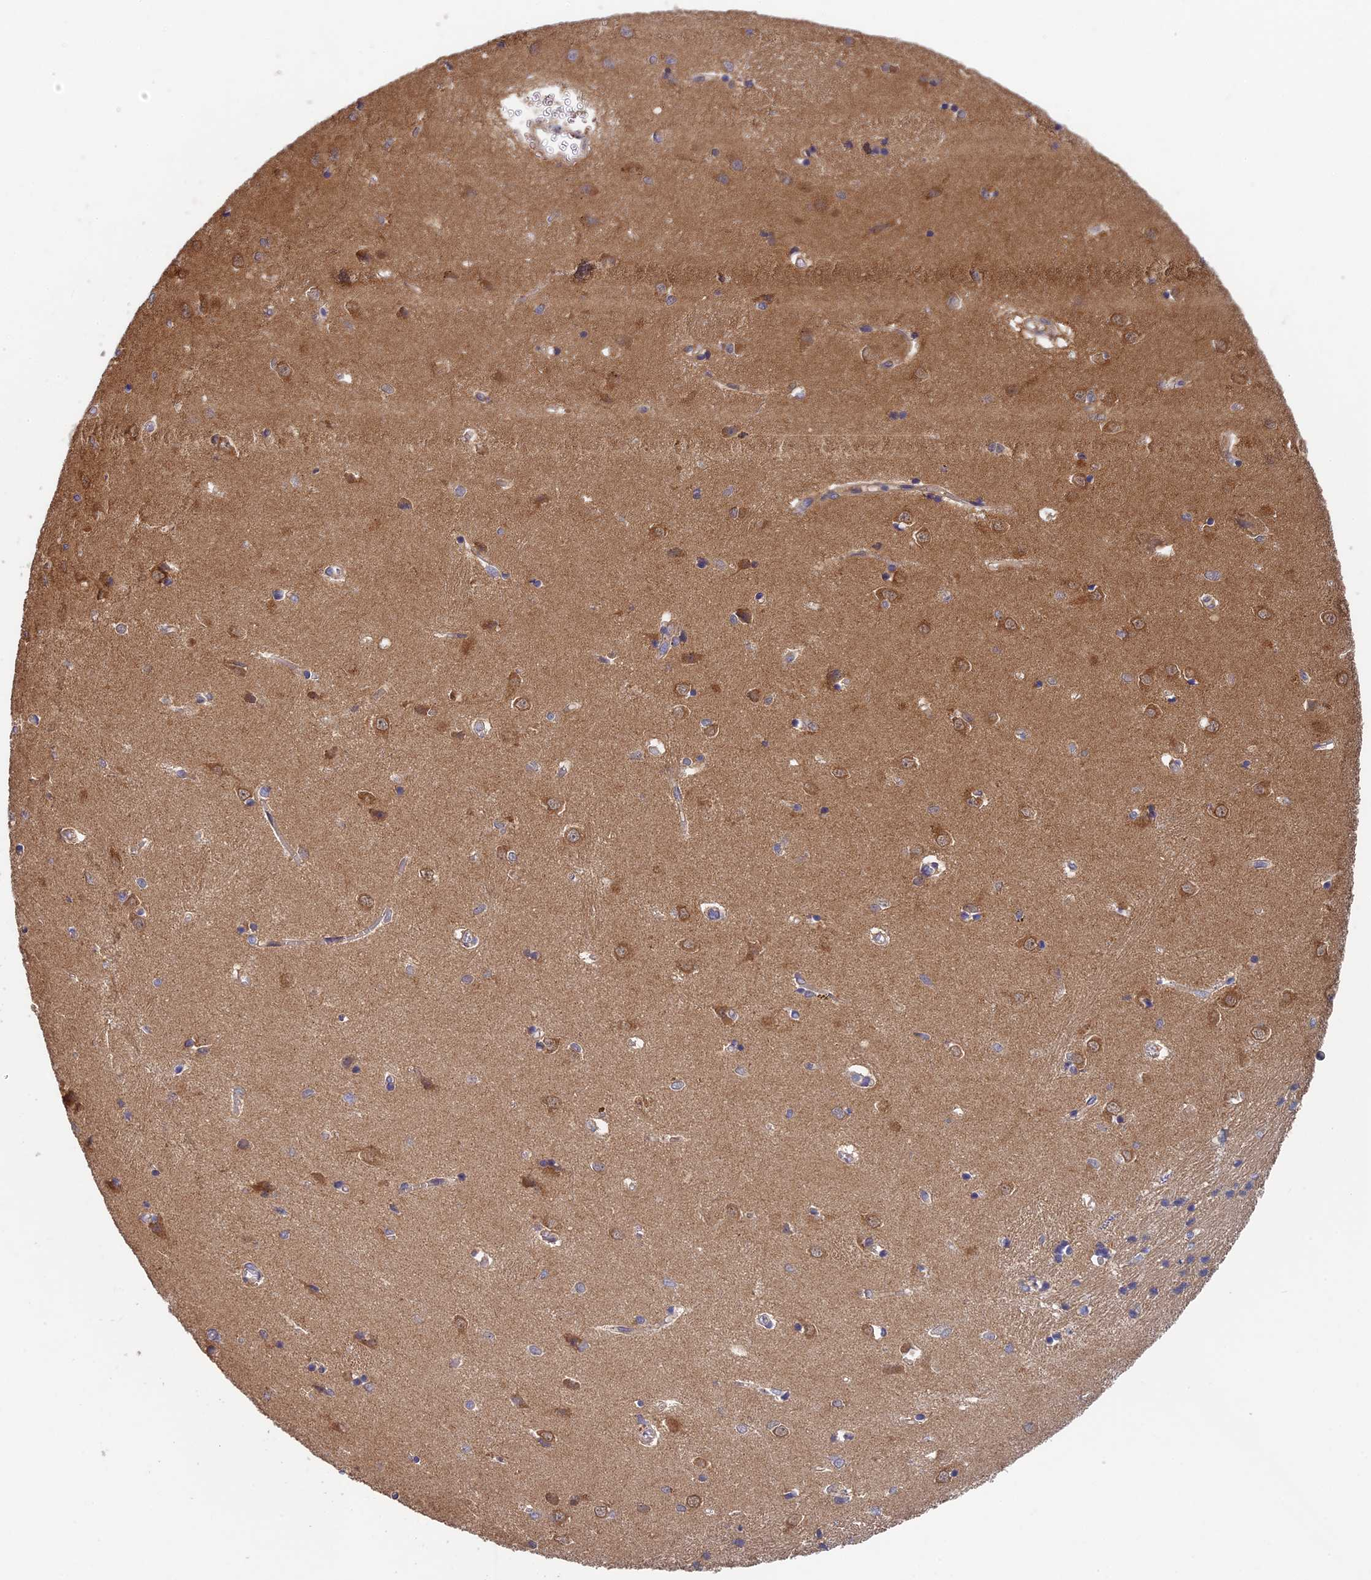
{"staining": {"intensity": "moderate", "quantity": "<25%", "location": "cytoplasmic/membranous"}, "tissue": "caudate", "cell_type": "Glial cells", "image_type": "normal", "snomed": [{"axis": "morphology", "description": "Normal tissue, NOS"}, {"axis": "topography", "description": "Lateral ventricle wall"}], "caption": "IHC image of normal human caudate stained for a protein (brown), which exhibits low levels of moderate cytoplasmic/membranous positivity in about <25% of glial cells.", "gene": "LCMT1", "patient": {"sex": "male", "age": 37}}